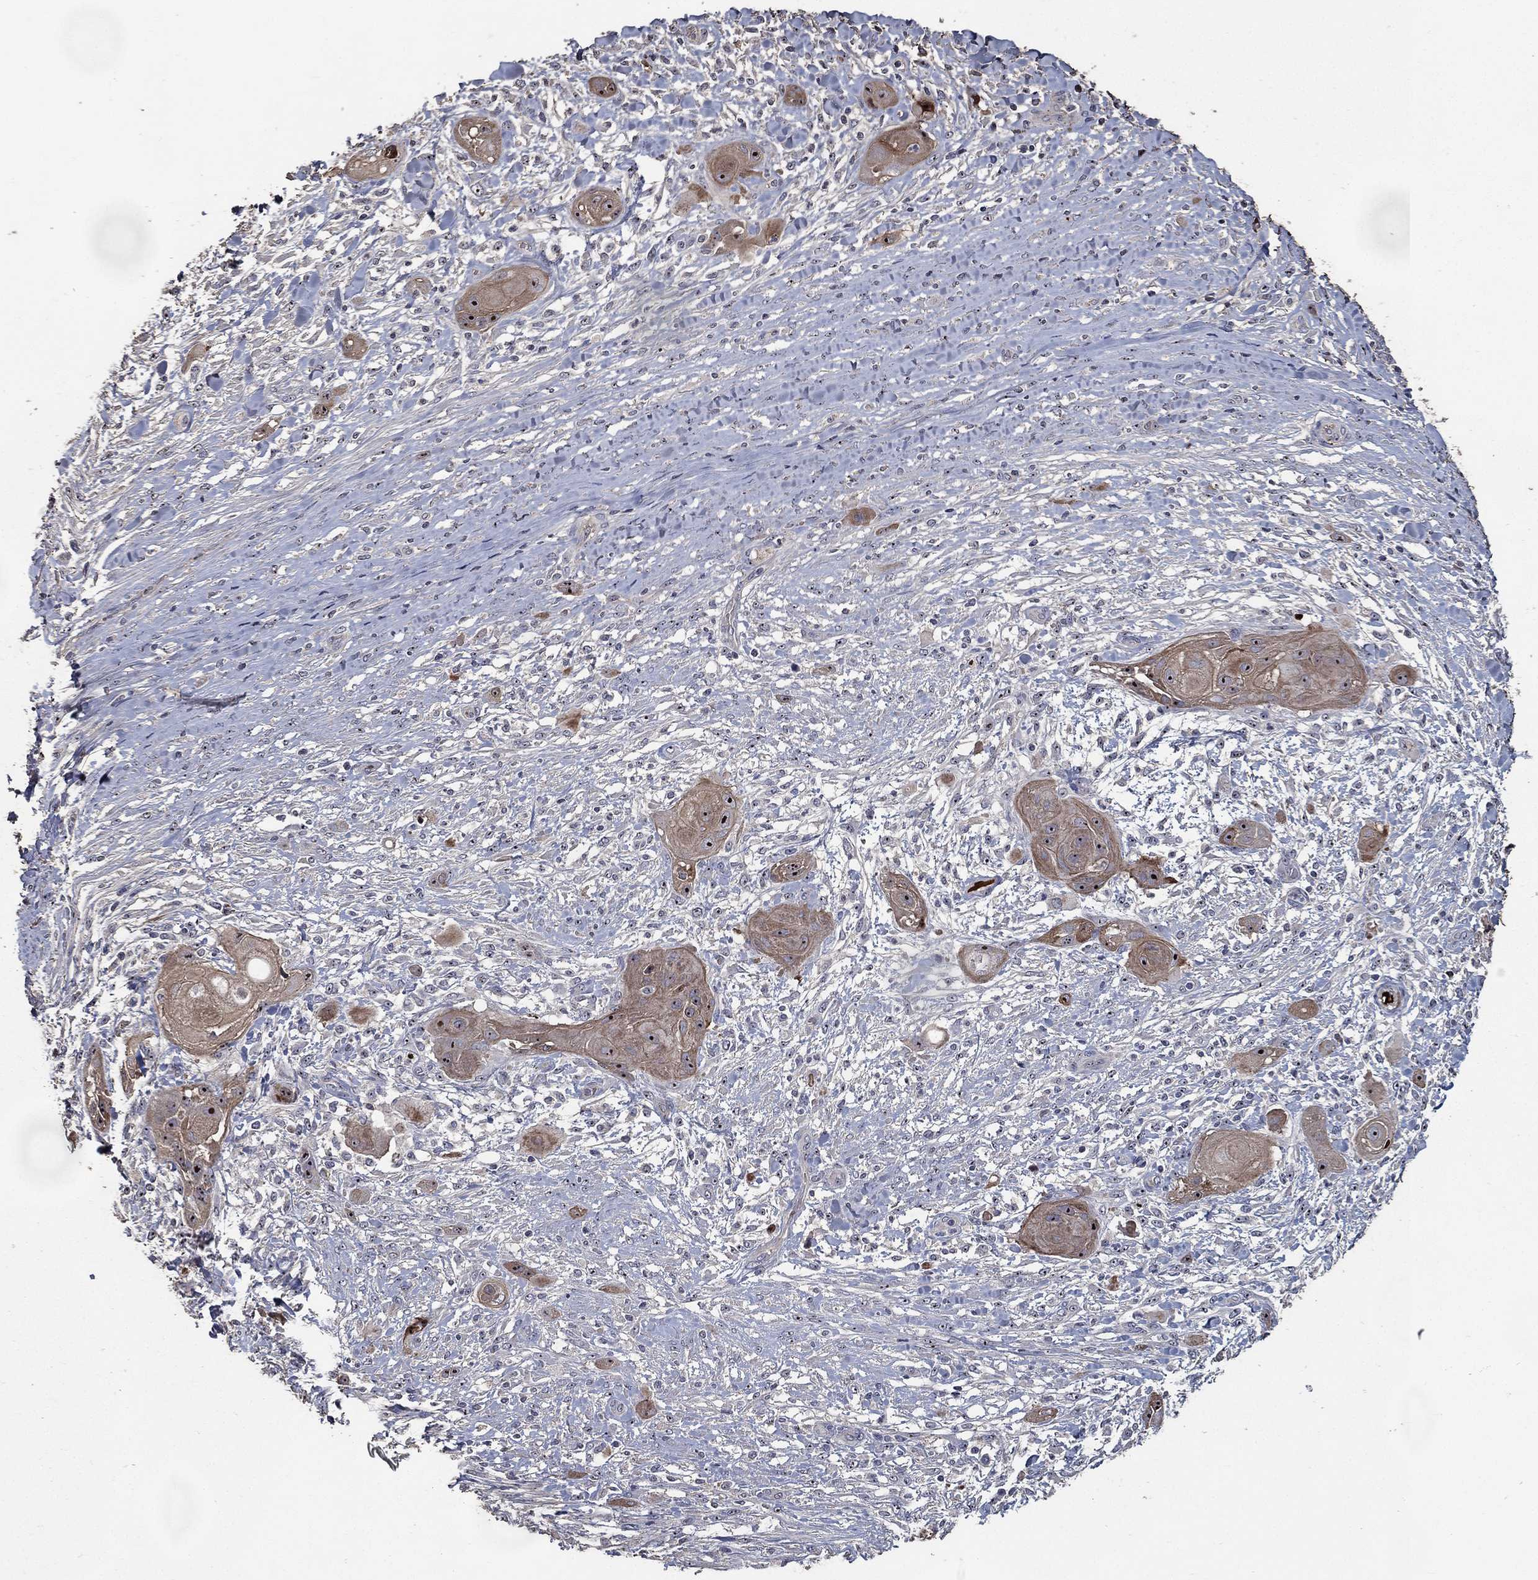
{"staining": {"intensity": "moderate", "quantity": "<25%", "location": "cytoplasmic/membranous,nuclear"}, "tissue": "skin cancer", "cell_type": "Tumor cells", "image_type": "cancer", "snomed": [{"axis": "morphology", "description": "Squamous cell carcinoma, NOS"}, {"axis": "topography", "description": "Skin"}], "caption": "Protein staining exhibits moderate cytoplasmic/membranous and nuclear positivity in about <25% of tumor cells in skin squamous cell carcinoma. (IHC, brightfield microscopy, high magnification).", "gene": "EFNA1", "patient": {"sex": "male", "age": 62}}